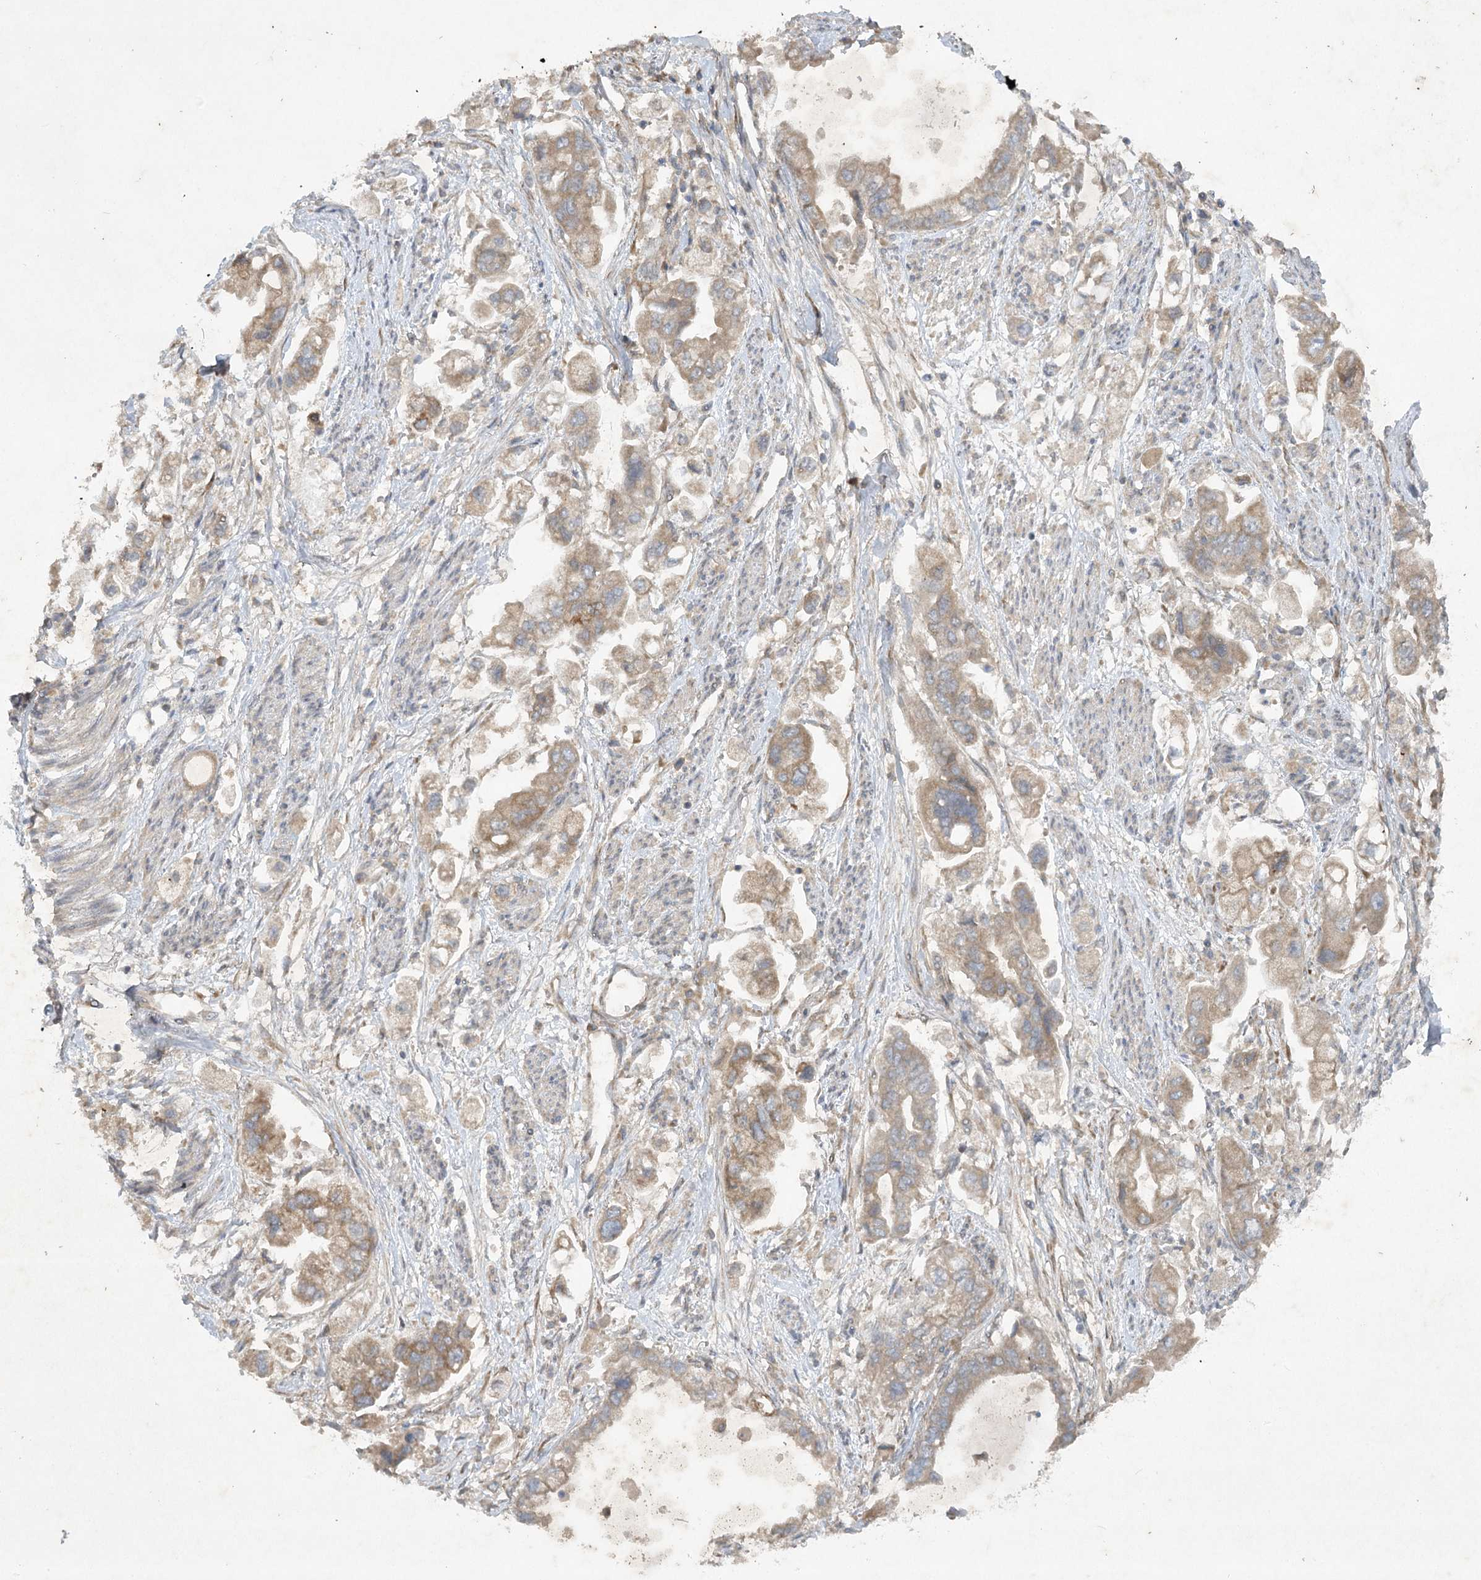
{"staining": {"intensity": "moderate", "quantity": ">75%", "location": "cytoplasmic/membranous"}, "tissue": "stomach cancer", "cell_type": "Tumor cells", "image_type": "cancer", "snomed": [{"axis": "morphology", "description": "Adenocarcinoma, NOS"}, {"axis": "topography", "description": "Stomach"}], "caption": "An immunohistochemistry micrograph of tumor tissue is shown. Protein staining in brown highlights moderate cytoplasmic/membranous positivity in stomach cancer within tumor cells.", "gene": "TRAF3IP1", "patient": {"sex": "male", "age": 62}}